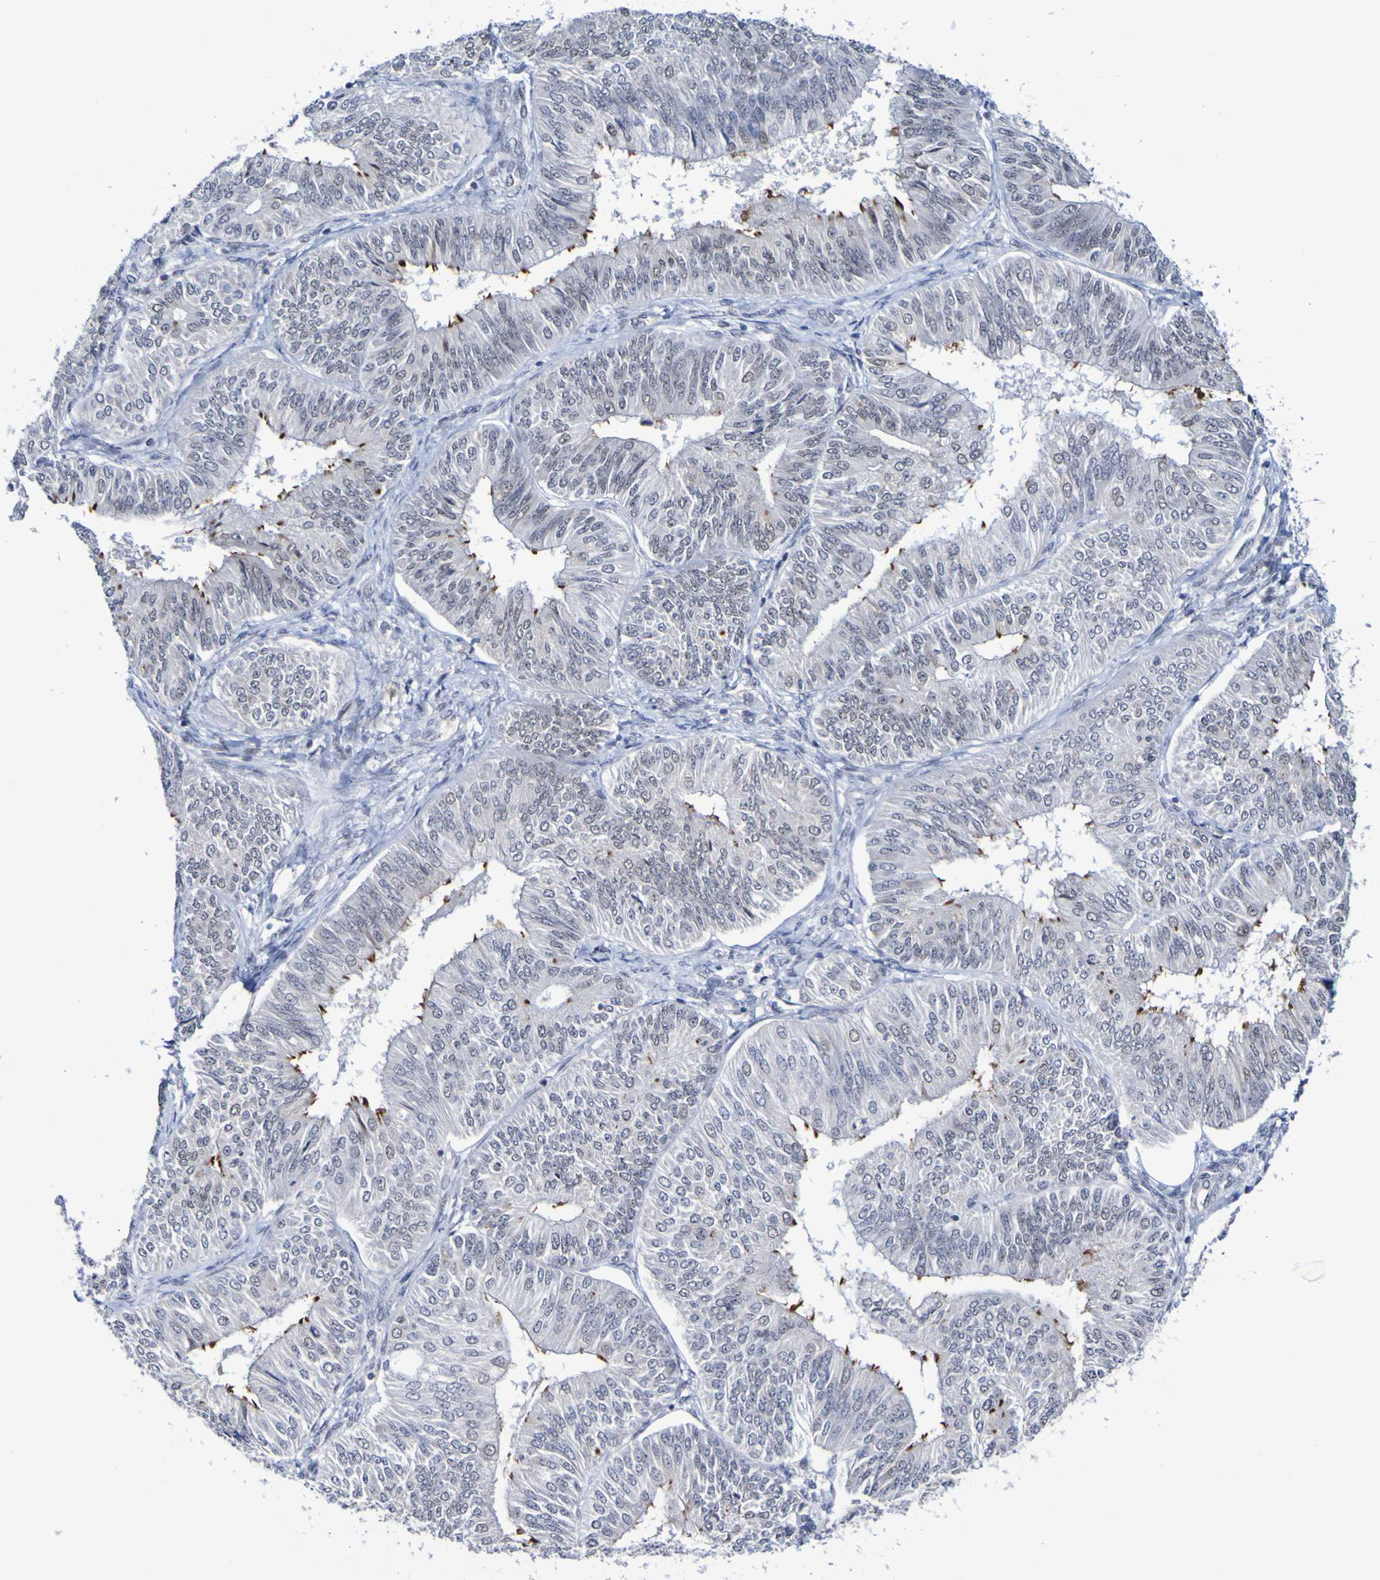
{"staining": {"intensity": "weak", "quantity": "25%-75%", "location": "nuclear"}, "tissue": "endometrial cancer", "cell_type": "Tumor cells", "image_type": "cancer", "snomed": [{"axis": "morphology", "description": "Adenocarcinoma, NOS"}, {"axis": "topography", "description": "Endometrium"}], "caption": "Endometrial adenocarcinoma stained with a protein marker shows weak staining in tumor cells.", "gene": "PCGF1", "patient": {"sex": "female", "age": 58}}